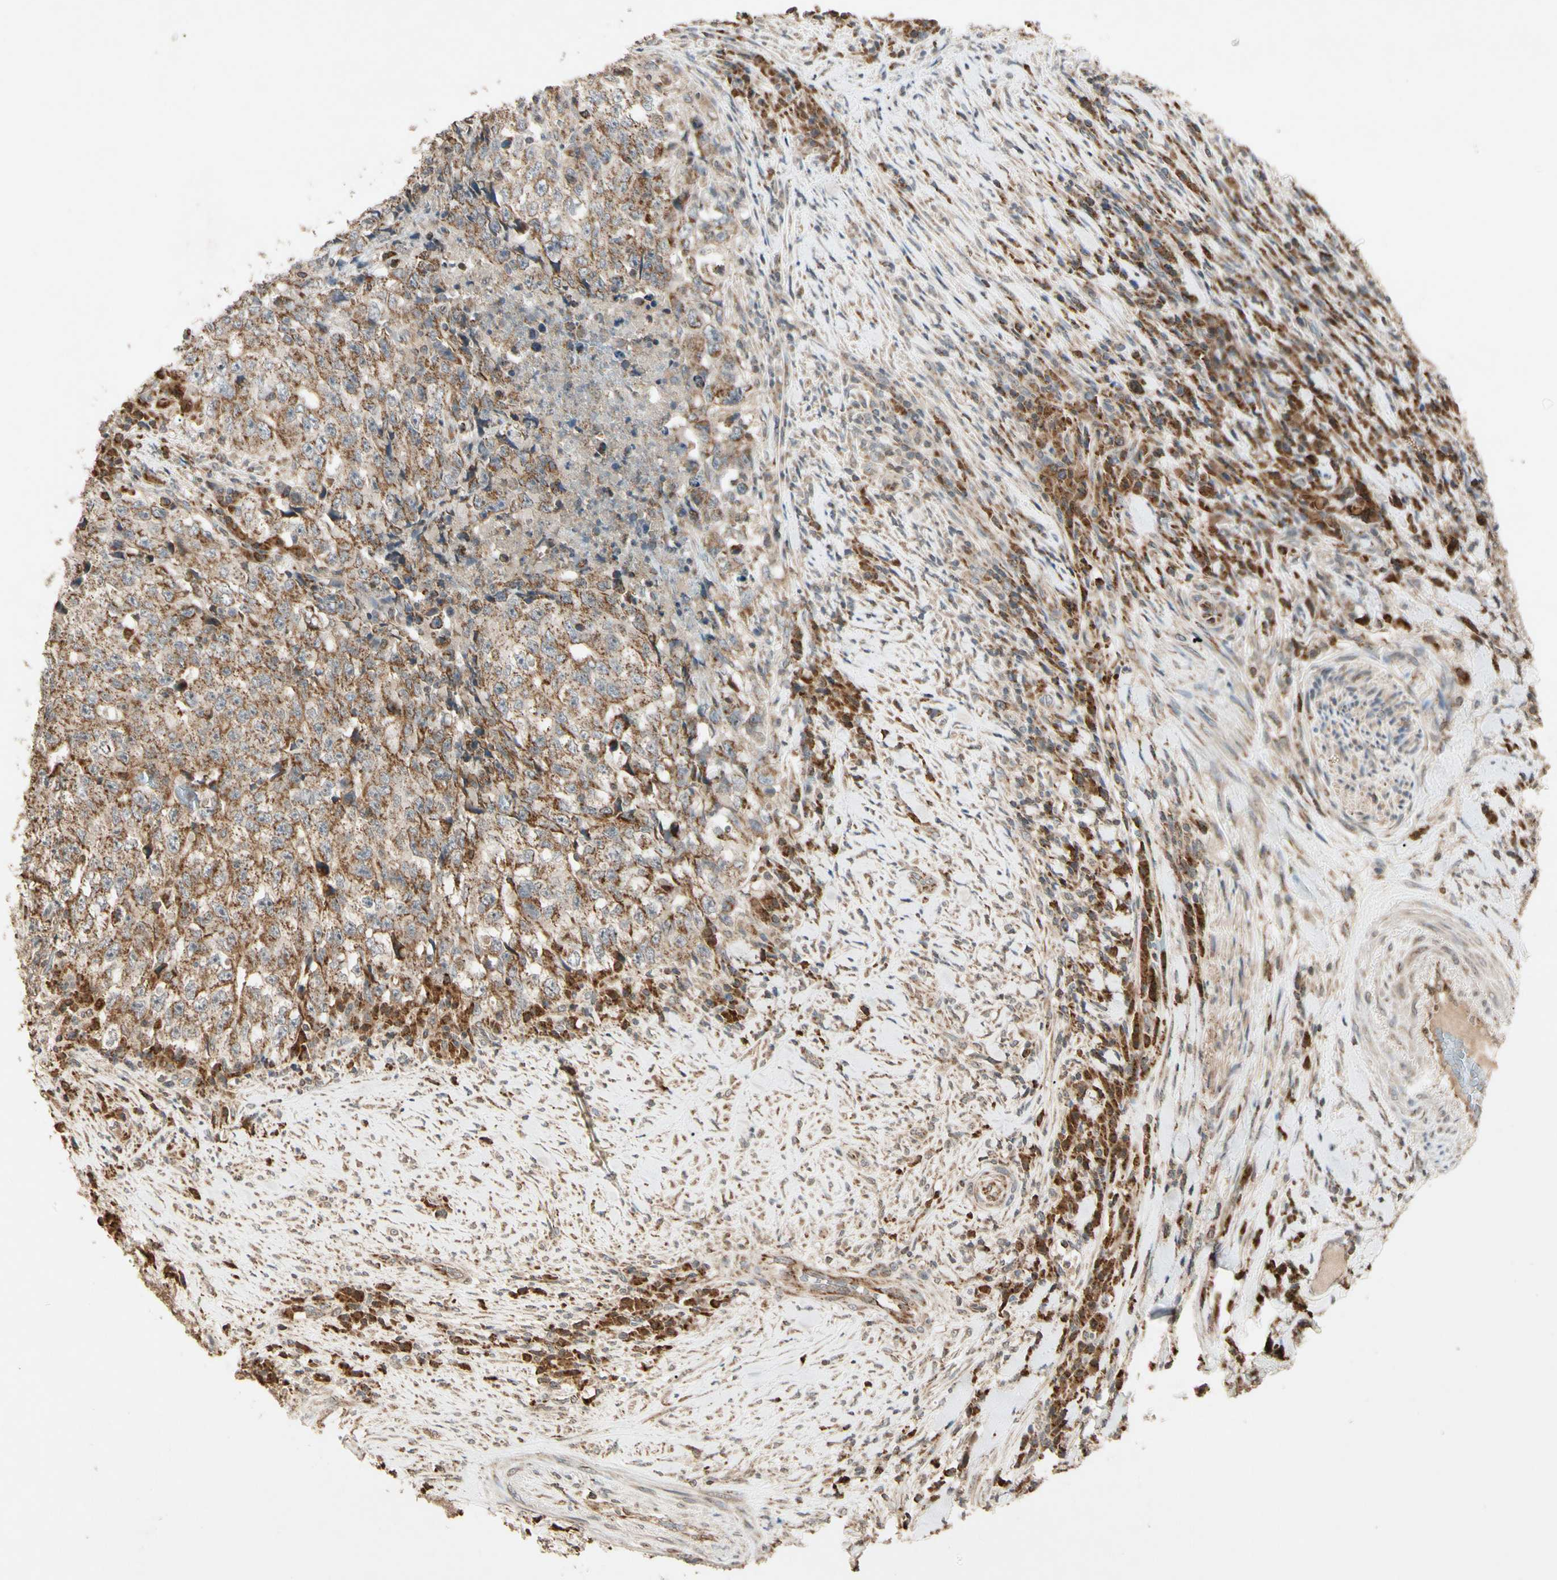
{"staining": {"intensity": "moderate", "quantity": ">75%", "location": "cytoplasmic/membranous"}, "tissue": "testis cancer", "cell_type": "Tumor cells", "image_type": "cancer", "snomed": [{"axis": "morphology", "description": "Necrosis, NOS"}, {"axis": "morphology", "description": "Carcinoma, Embryonal, NOS"}, {"axis": "topography", "description": "Testis"}], "caption": "Brown immunohistochemical staining in human testis cancer (embryonal carcinoma) shows moderate cytoplasmic/membranous staining in about >75% of tumor cells.", "gene": "PRDX5", "patient": {"sex": "male", "age": 19}}